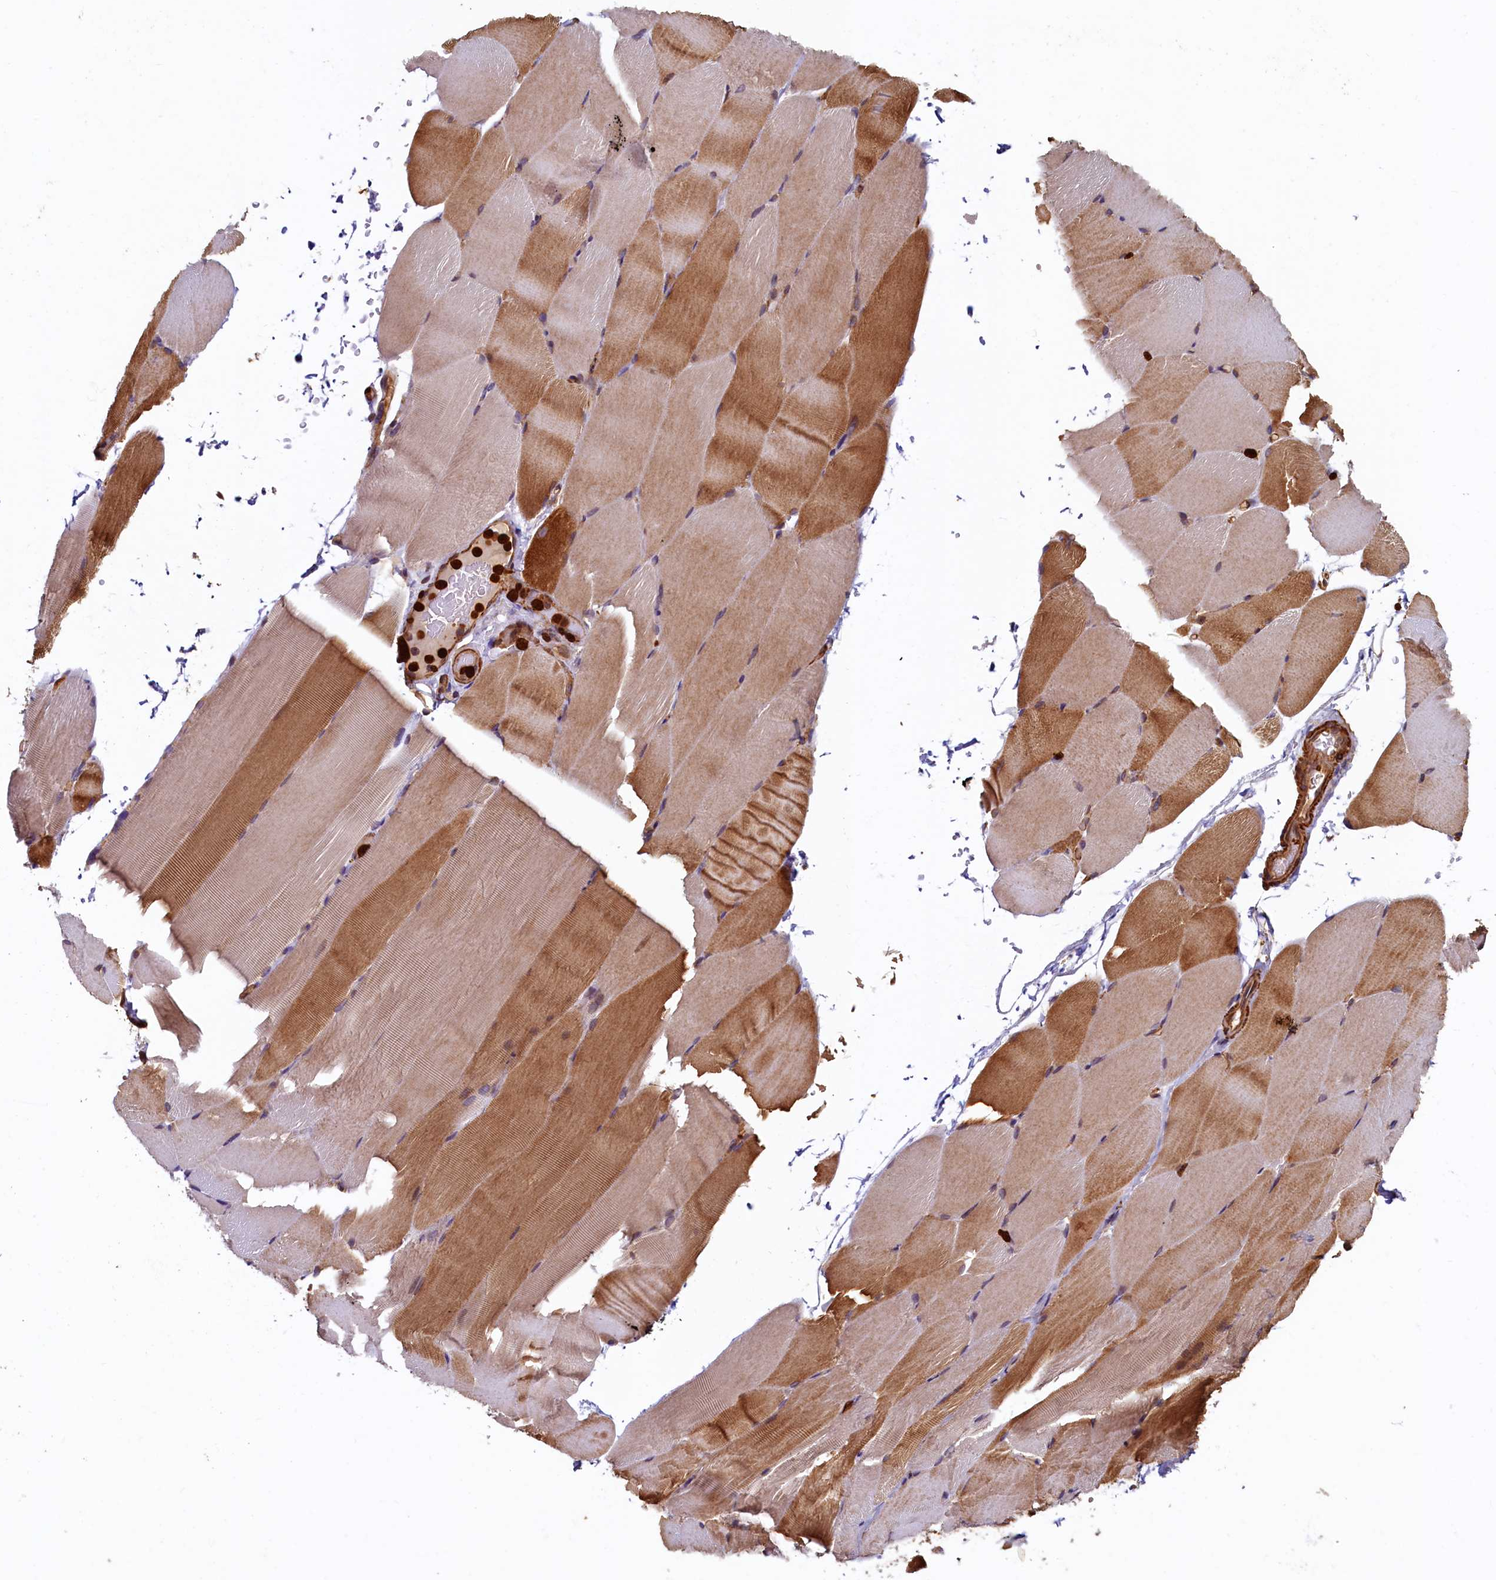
{"staining": {"intensity": "moderate", "quantity": "25%-75%", "location": "cytoplasmic/membranous,nuclear"}, "tissue": "skeletal muscle", "cell_type": "Myocytes", "image_type": "normal", "snomed": [{"axis": "morphology", "description": "Normal tissue, NOS"}, {"axis": "topography", "description": "Skeletal muscle"}, {"axis": "topography", "description": "Parathyroid gland"}], "caption": "Protein expression analysis of normal human skeletal muscle reveals moderate cytoplasmic/membranous,nuclear staining in approximately 25%-75% of myocytes.", "gene": "CCDC102B", "patient": {"sex": "female", "age": 37}}